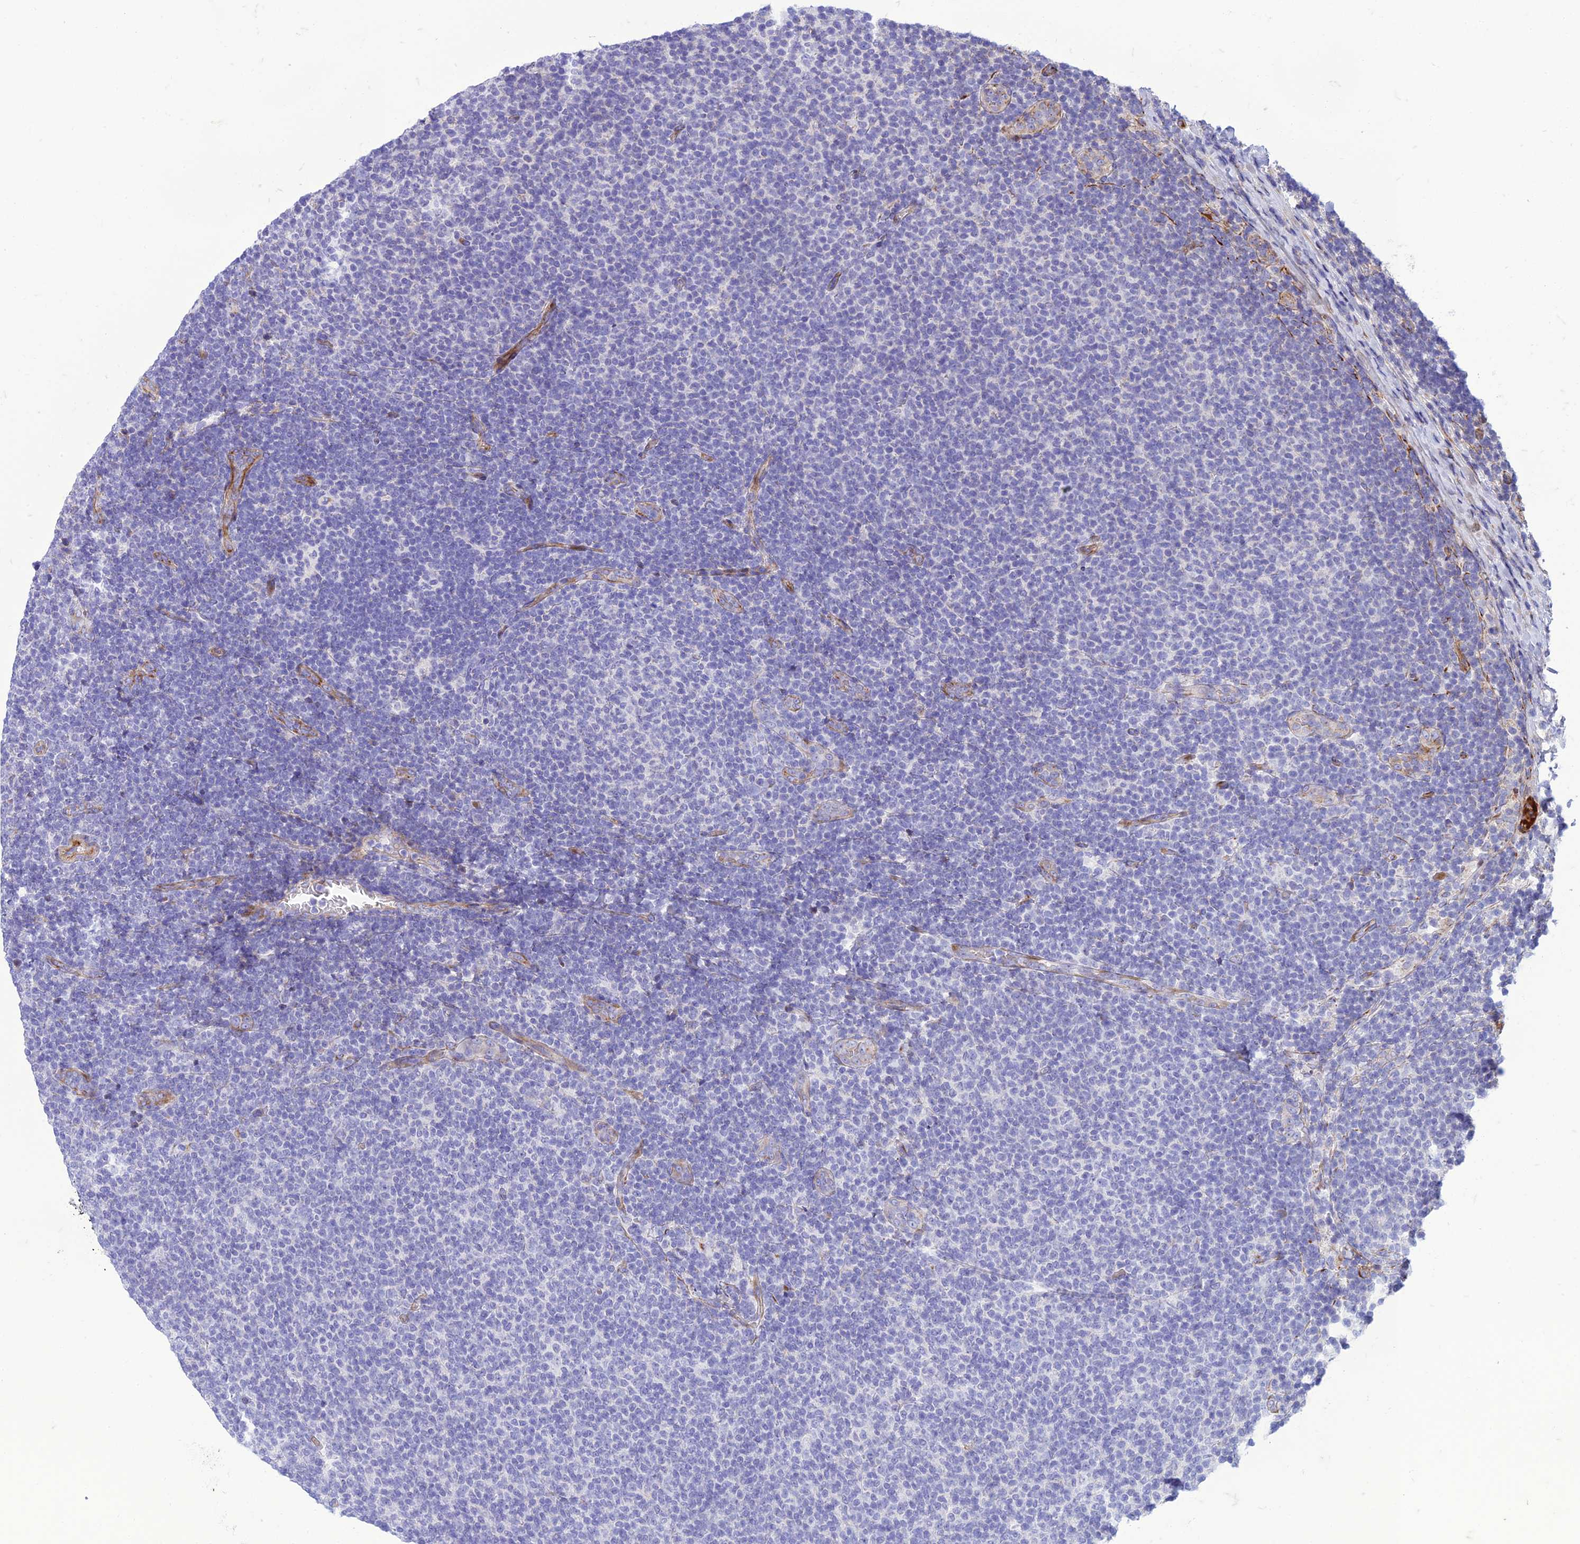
{"staining": {"intensity": "negative", "quantity": "none", "location": "none"}, "tissue": "lymphoma", "cell_type": "Tumor cells", "image_type": "cancer", "snomed": [{"axis": "morphology", "description": "Malignant lymphoma, non-Hodgkin's type, Low grade"}, {"axis": "topography", "description": "Lymph node"}], "caption": "DAB immunohistochemical staining of human low-grade malignant lymphoma, non-Hodgkin's type reveals no significant staining in tumor cells.", "gene": "SEL1L3", "patient": {"sex": "male", "age": 66}}